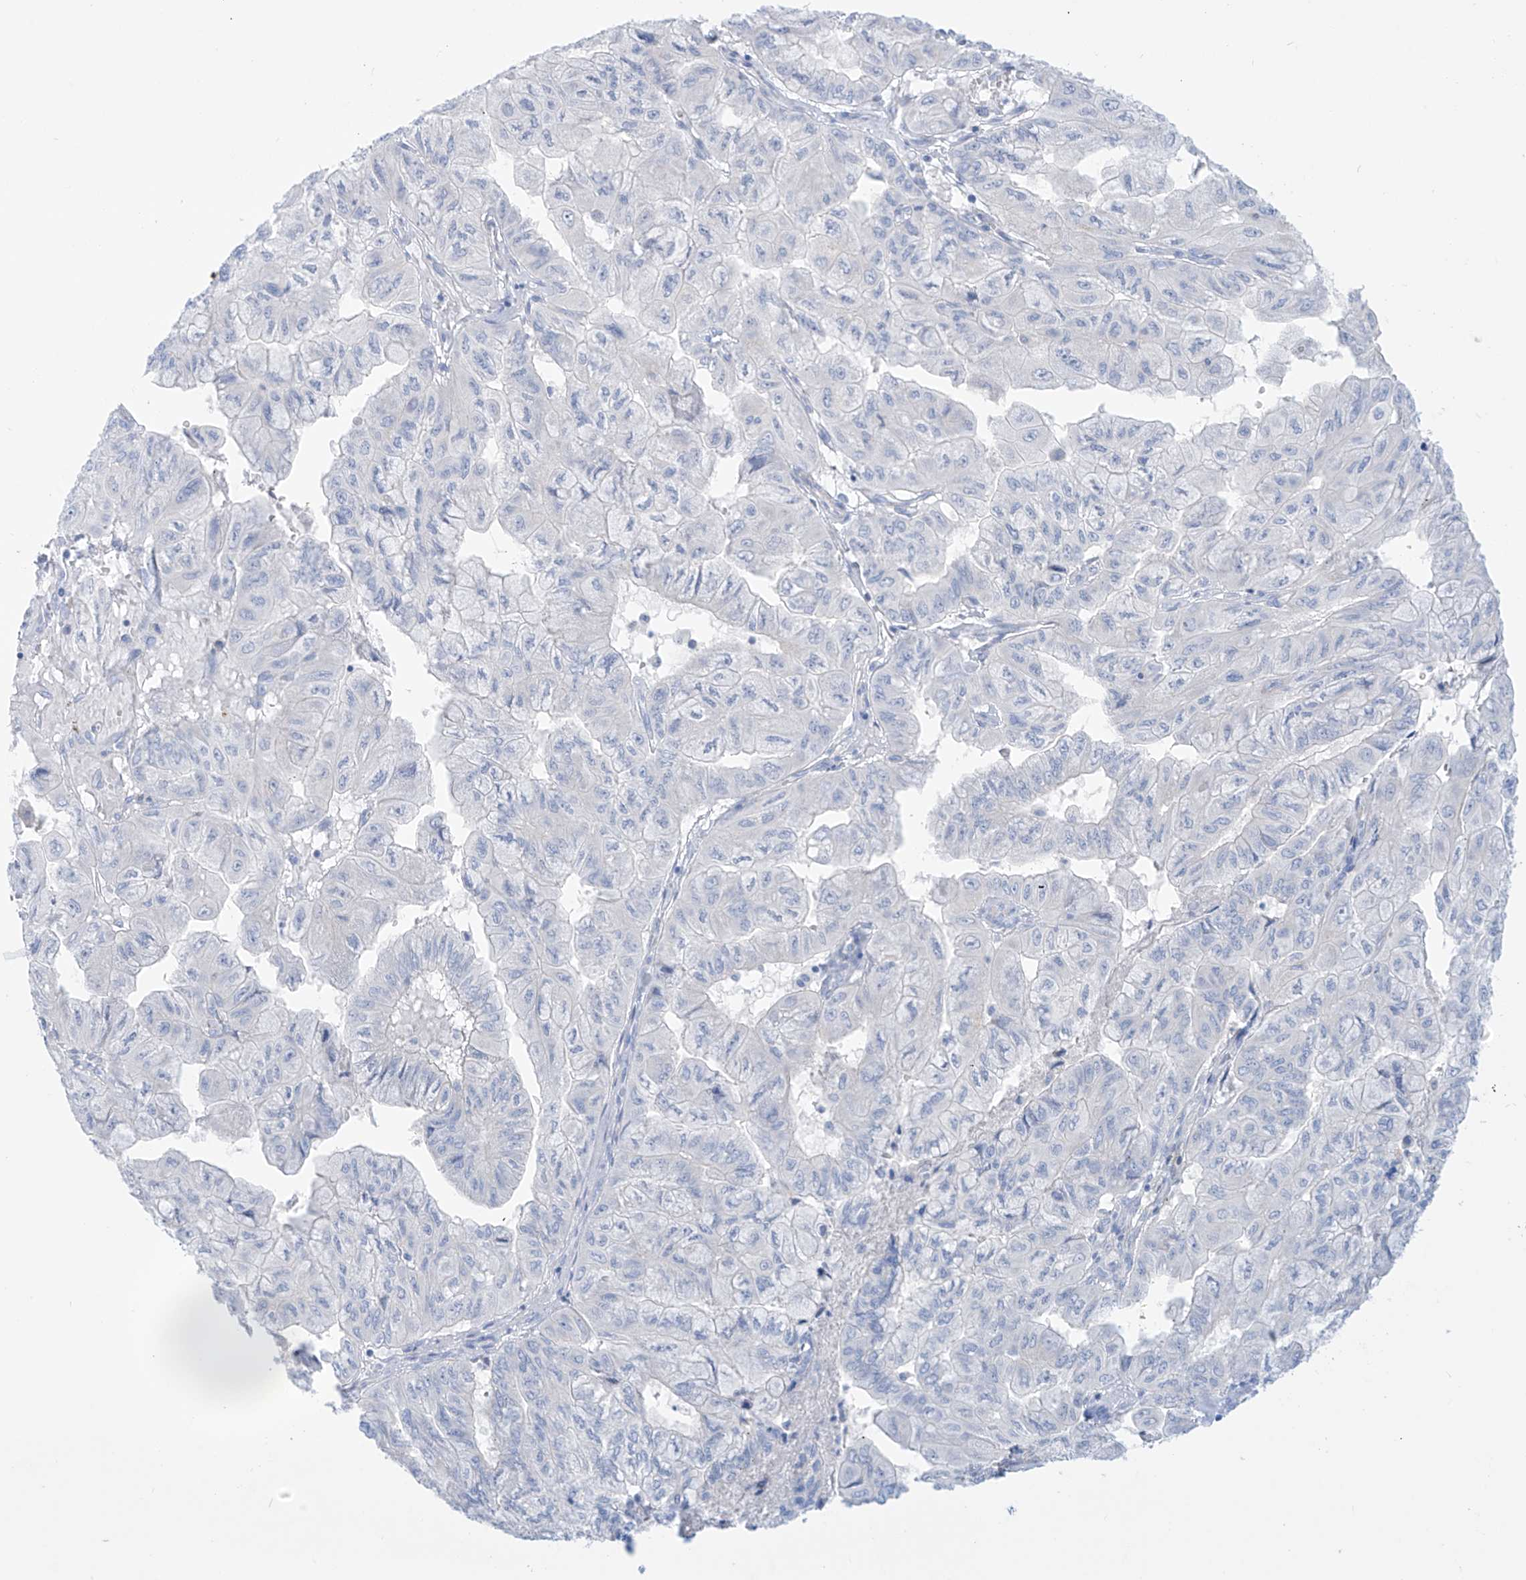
{"staining": {"intensity": "negative", "quantity": "none", "location": "none"}, "tissue": "pancreatic cancer", "cell_type": "Tumor cells", "image_type": "cancer", "snomed": [{"axis": "morphology", "description": "Adenocarcinoma, NOS"}, {"axis": "topography", "description": "Pancreas"}], "caption": "Tumor cells are negative for brown protein staining in pancreatic cancer.", "gene": "SLC26A3", "patient": {"sex": "male", "age": 51}}